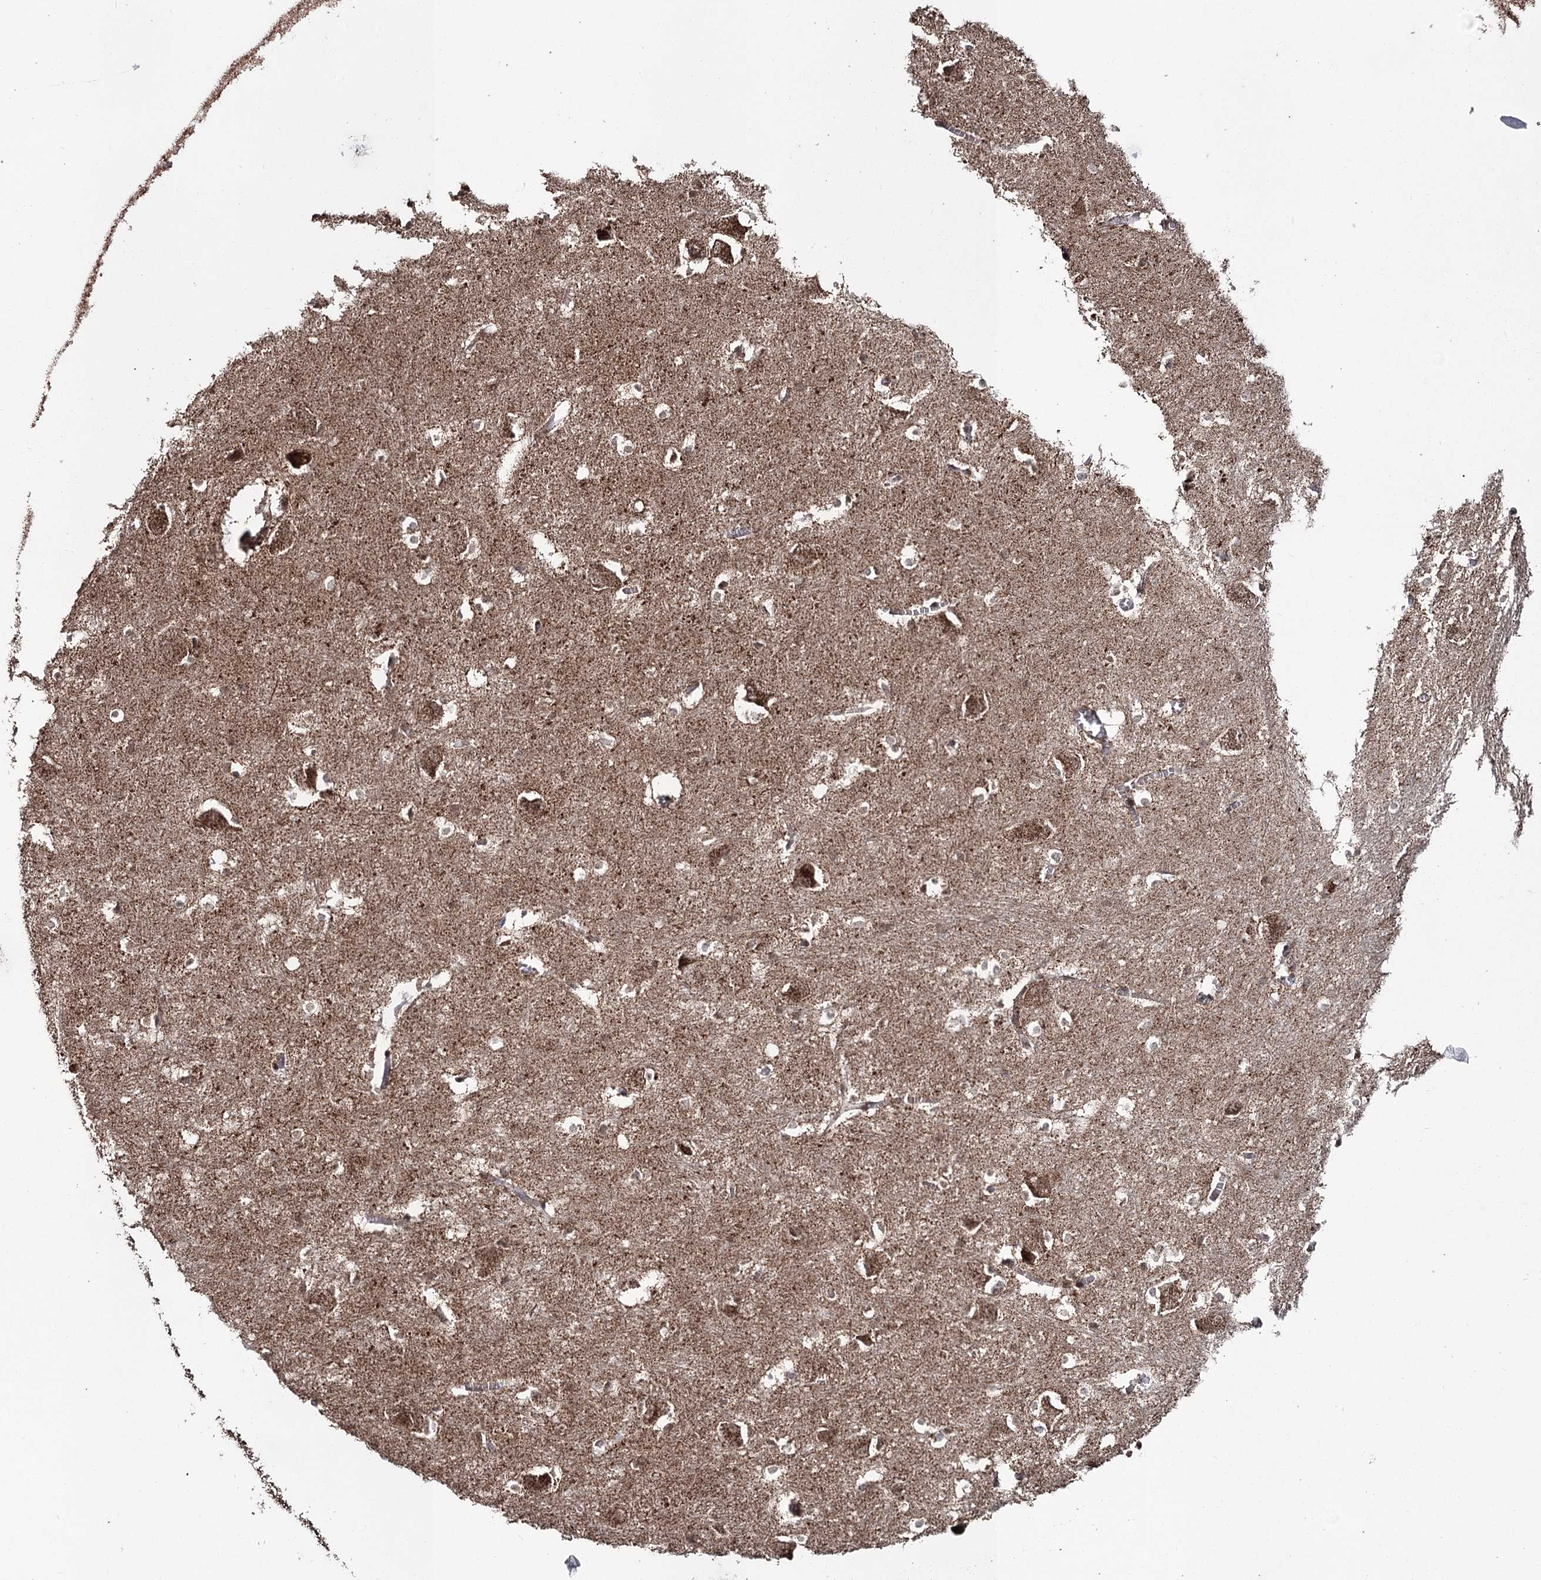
{"staining": {"intensity": "weak", "quantity": "25%-75%", "location": "cytoplasmic/membranous"}, "tissue": "caudate", "cell_type": "Glial cells", "image_type": "normal", "snomed": [{"axis": "morphology", "description": "Normal tissue, NOS"}, {"axis": "topography", "description": "Lateral ventricle wall"}], "caption": "High-magnification brightfield microscopy of normal caudate stained with DAB (3,3'-diaminobenzidine) (brown) and counterstained with hematoxylin (blue). glial cells exhibit weak cytoplasmic/membranous expression is appreciated in approximately25%-75% of cells. The staining was performed using DAB, with brown indicating positive protein expression. Nuclei are stained blue with hematoxylin.", "gene": "PDHX", "patient": {"sex": "male", "age": 37}}